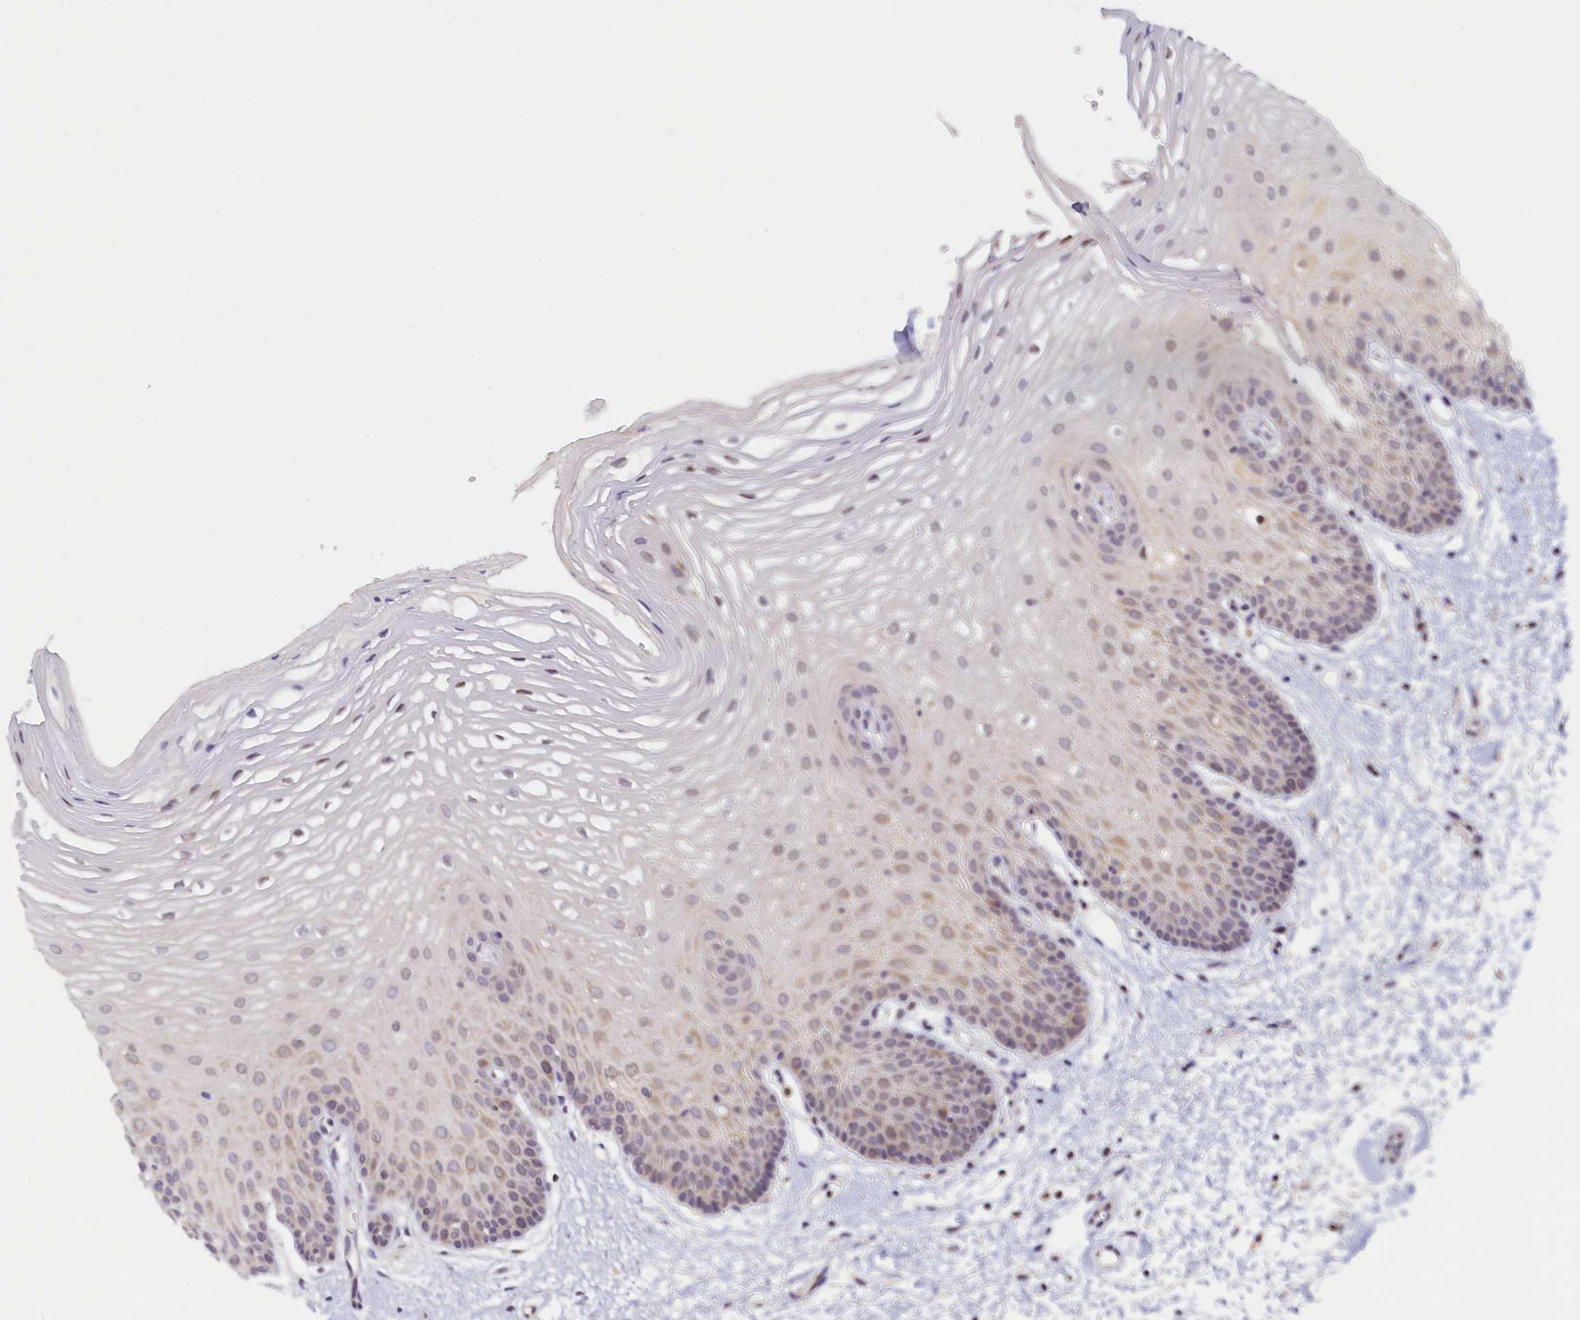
{"staining": {"intensity": "weak", "quantity": "<25%", "location": "cytoplasmic/membranous"}, "tissue": "oral mucosa", "cell_type": "Squamous epithelial cells", "image_type": "normal", "snomed": [{"axis": "morphology", "description": "Normal tissue, NOS"}, {"axis": "topography", "description": "Oral tissue"}, {"axis": "topography", "description": "Tounge, NOS"}], "caption": "Immunohistochemical staining of normal oral mucosa demonstrates no significant positivity in squamous epithelial cells. Nuclei are stained in blue.", "gene": "PAAF1", "patient": {"sex": "female", "age": 73}}